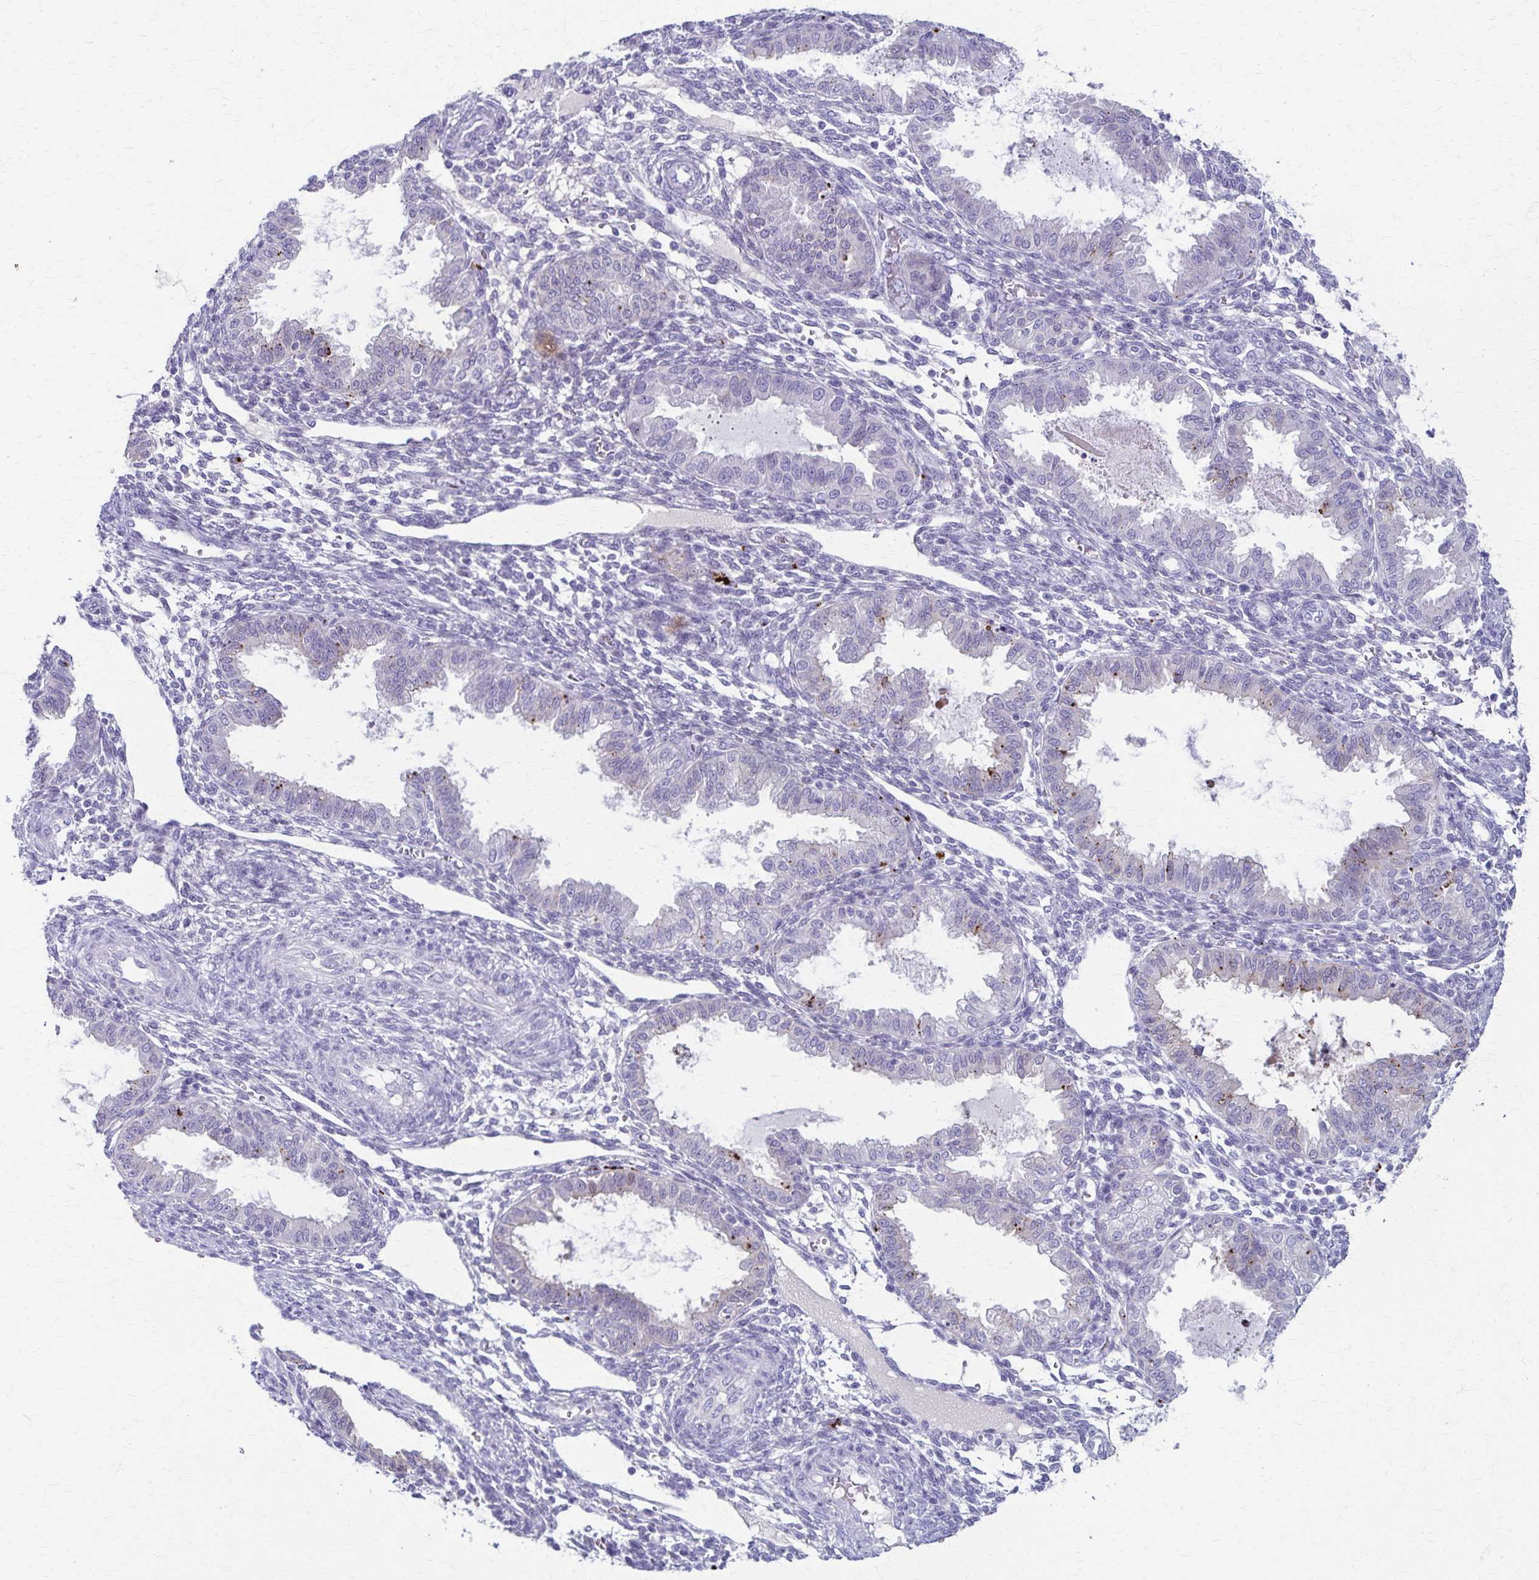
{"staining": {"intensity": "negative", "quantity": "none", "location": "none"}, "tissue": "endometrium", "cell_type": "Cells in endometrial stroma", "image_type": "normal", "snomed": [{"axis": "morphology", "description": "Normal tissue, NOS"}, {"axis": "topography", "description": "Endometrium"}], "caption": "The photomicrograph displays no significant positivity in cells in endometrial stroma of endometrium.", "gene": "TMEM60", "patient": {"sex": "female", "age": 33}}